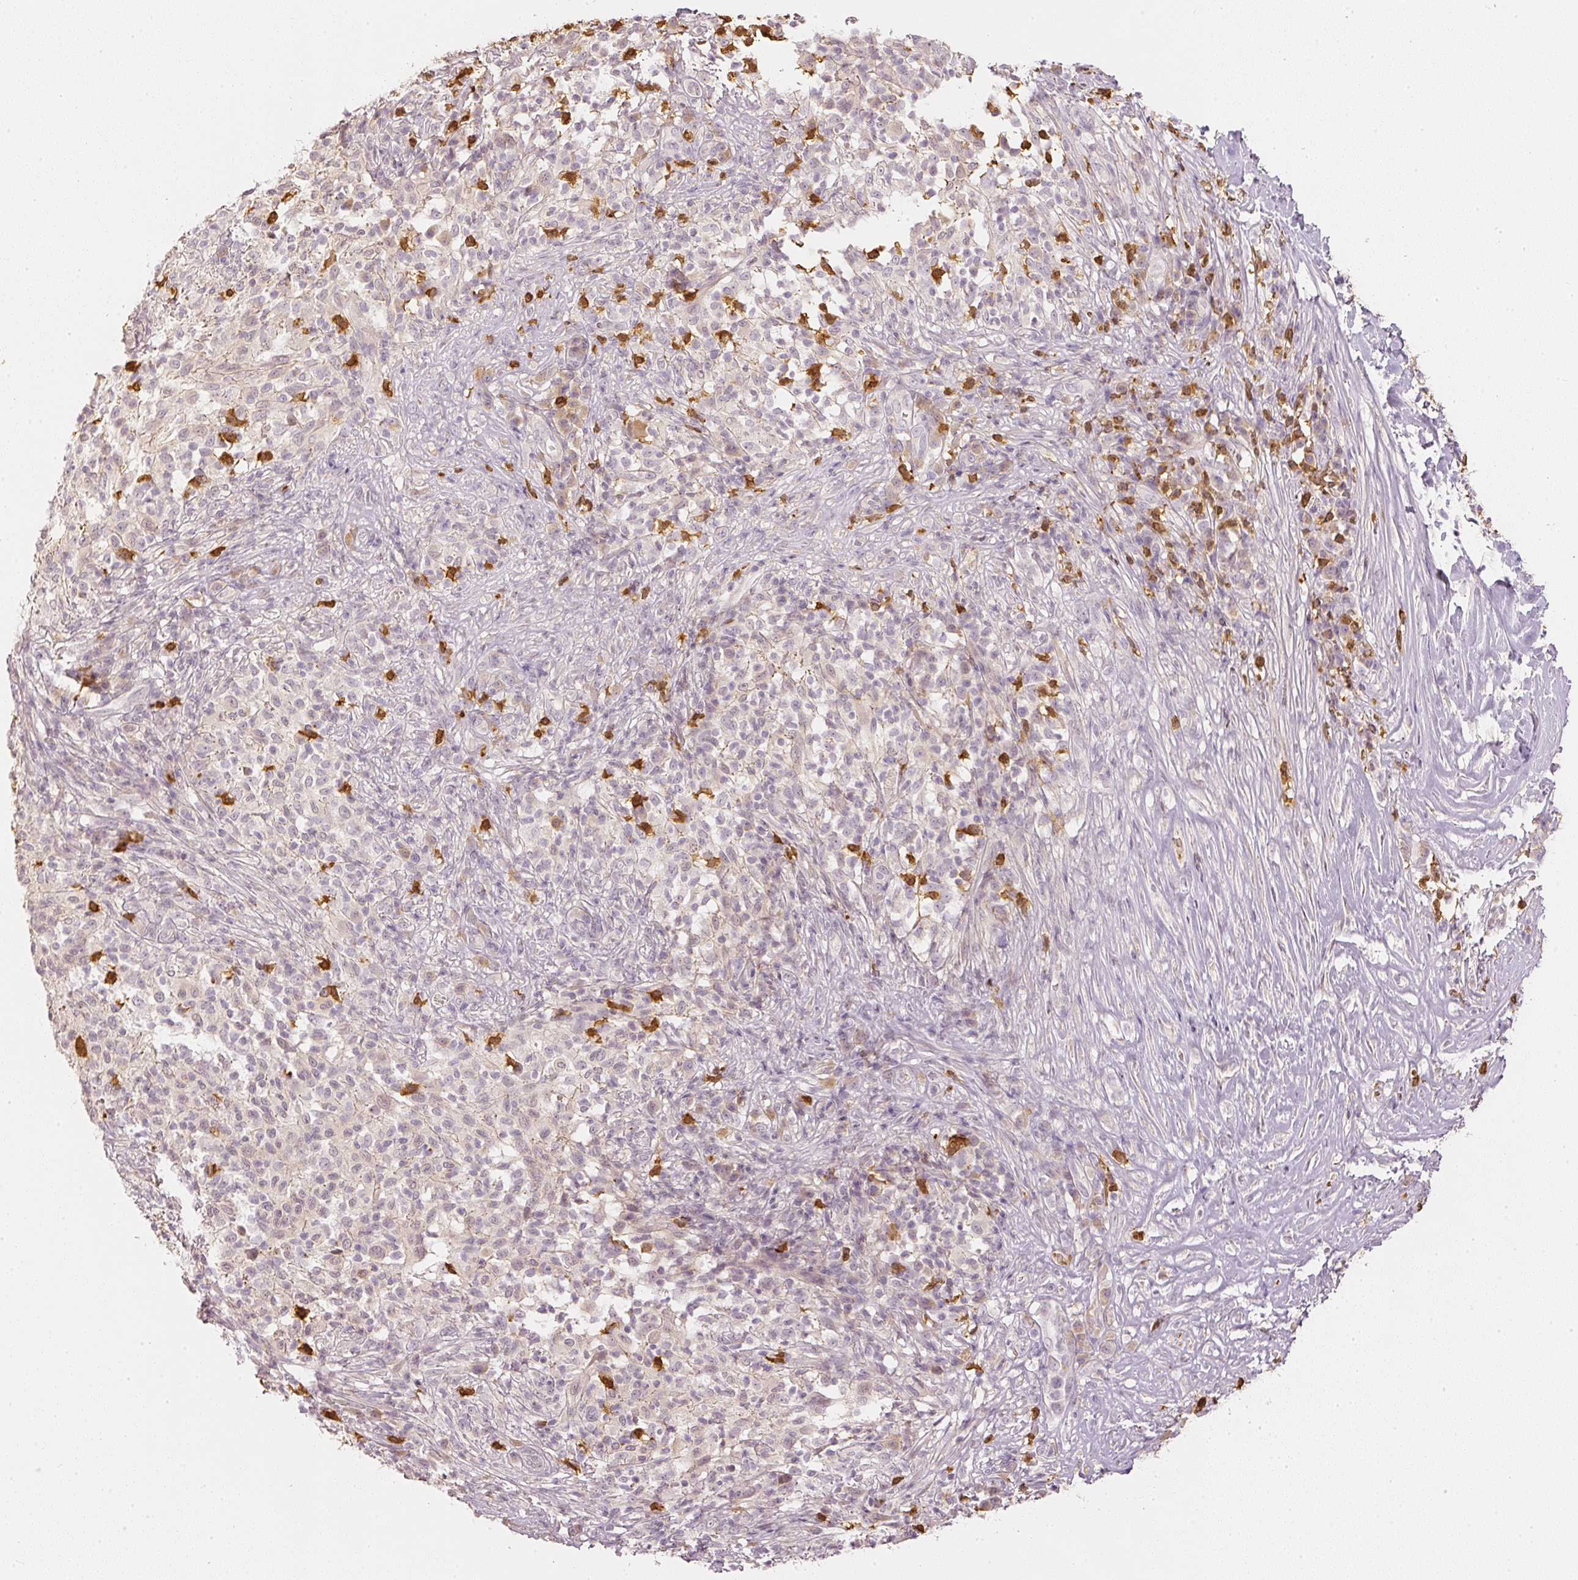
{"staining": {"intensity": "weak", "quantity": "<25%", "location": "nuclear"}, "tissue": "melanoma", "cell_type": "Tumor cells", "image_type": "cancer", "snomed": [{"axis": "morphology", "description": "Malignant melanoma, NOS"}, {"axis": "topography", "description": "Skin"}], "caption": "Tumor cells are negative for brown protein staining in melanoma.", "gene": "GZMA", "patient": {"sex": "male", "age": 66}}